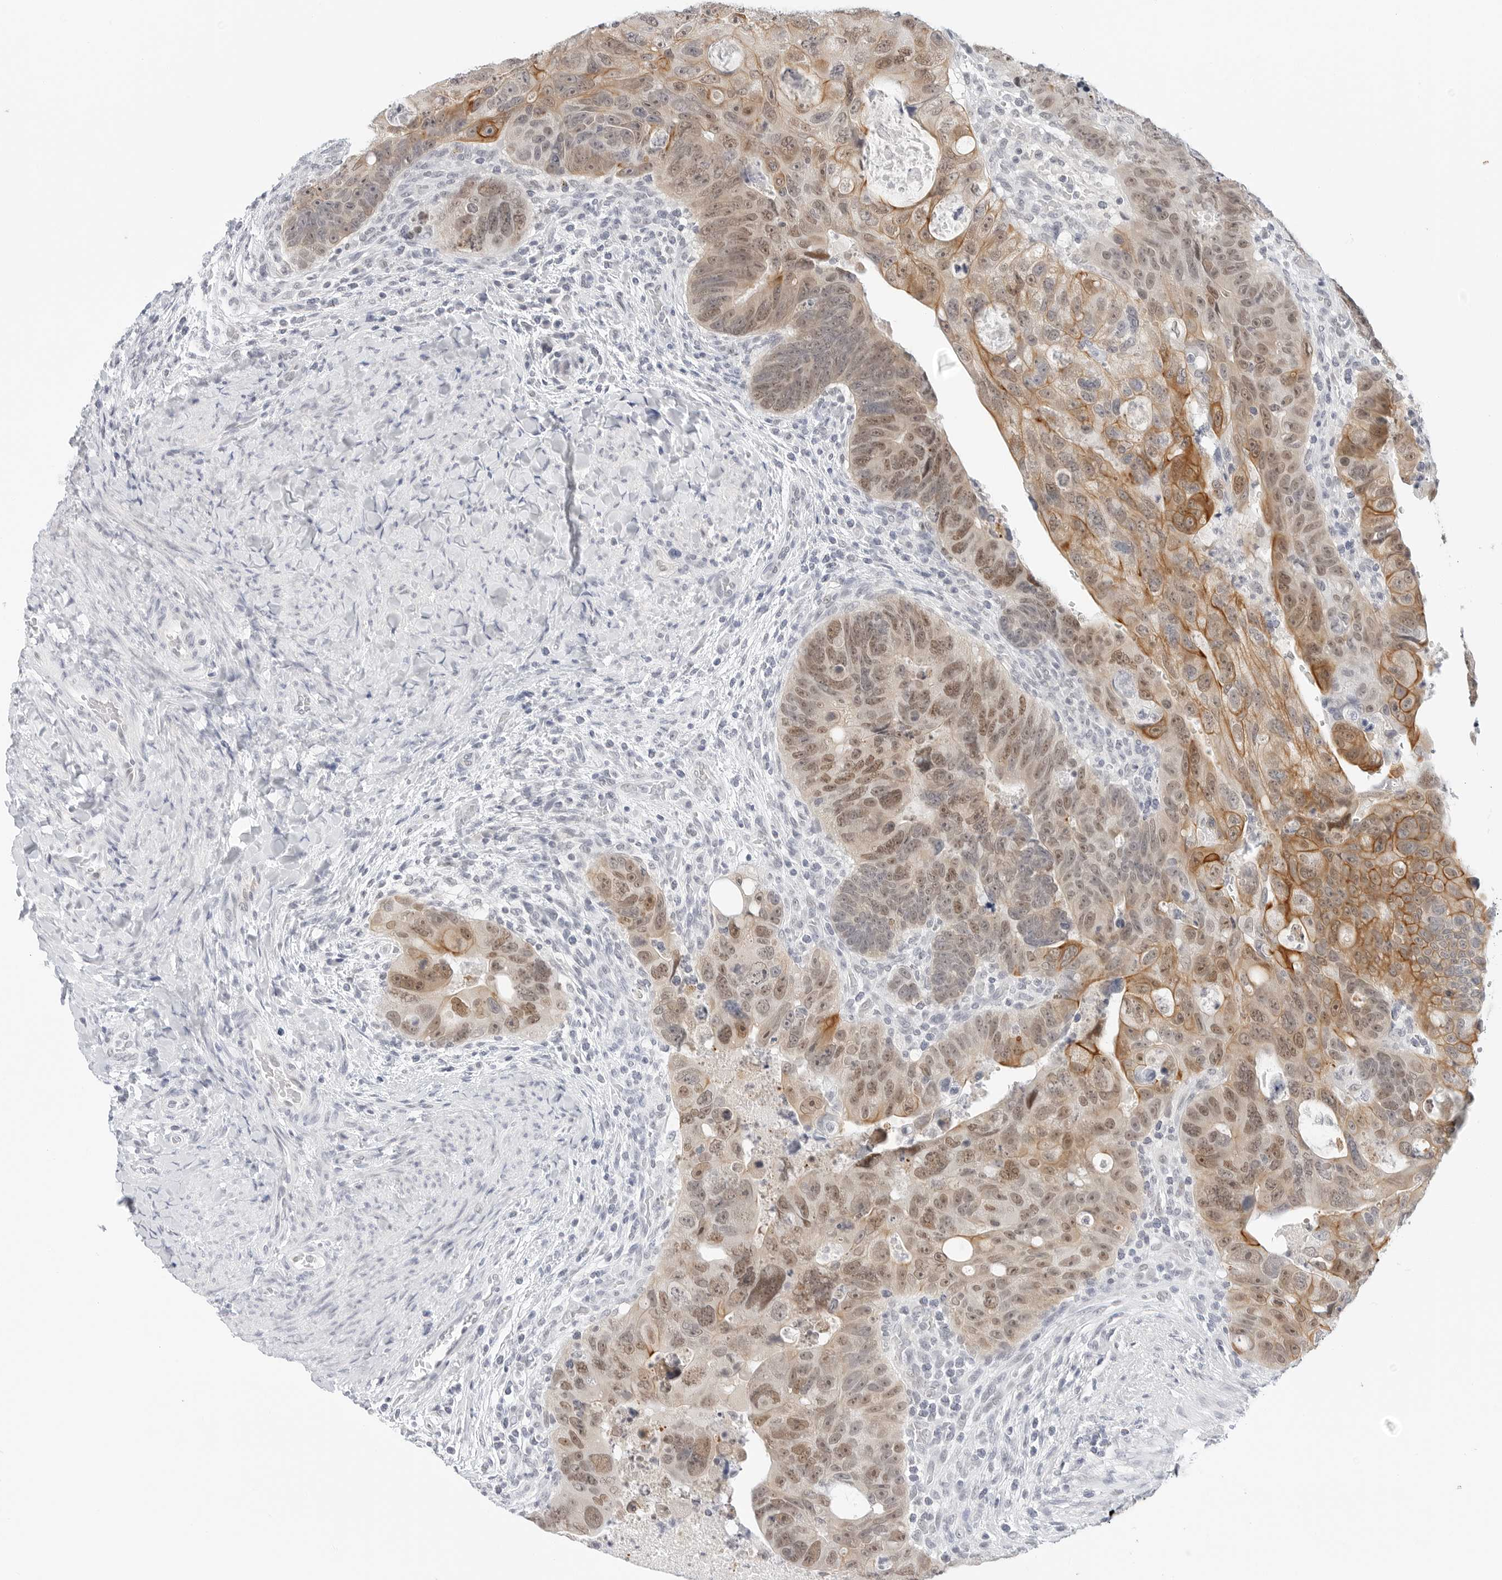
{"staining": {"intensity": "moderate", "quantity": ">75%", "location": "cytoplasmic/membranous,nuclear"}, "tissue": "colorectal cancer", "cell_type": "Tumor cells", "image_type": "cancer", "snomed": [{"axis": "morphology", "description": "Adenocarcinoma, NOS"}, {"axis": "topography", "description": "Rectum"}], "caption": "A brown stain highlights moderate cytoplasmic/membranous and nuclear positivity of a protein in human colorectal adenocarcinoma tumor cells.", "gene": "TSEN2", "patient": {"sex": "male", "age": 59}}